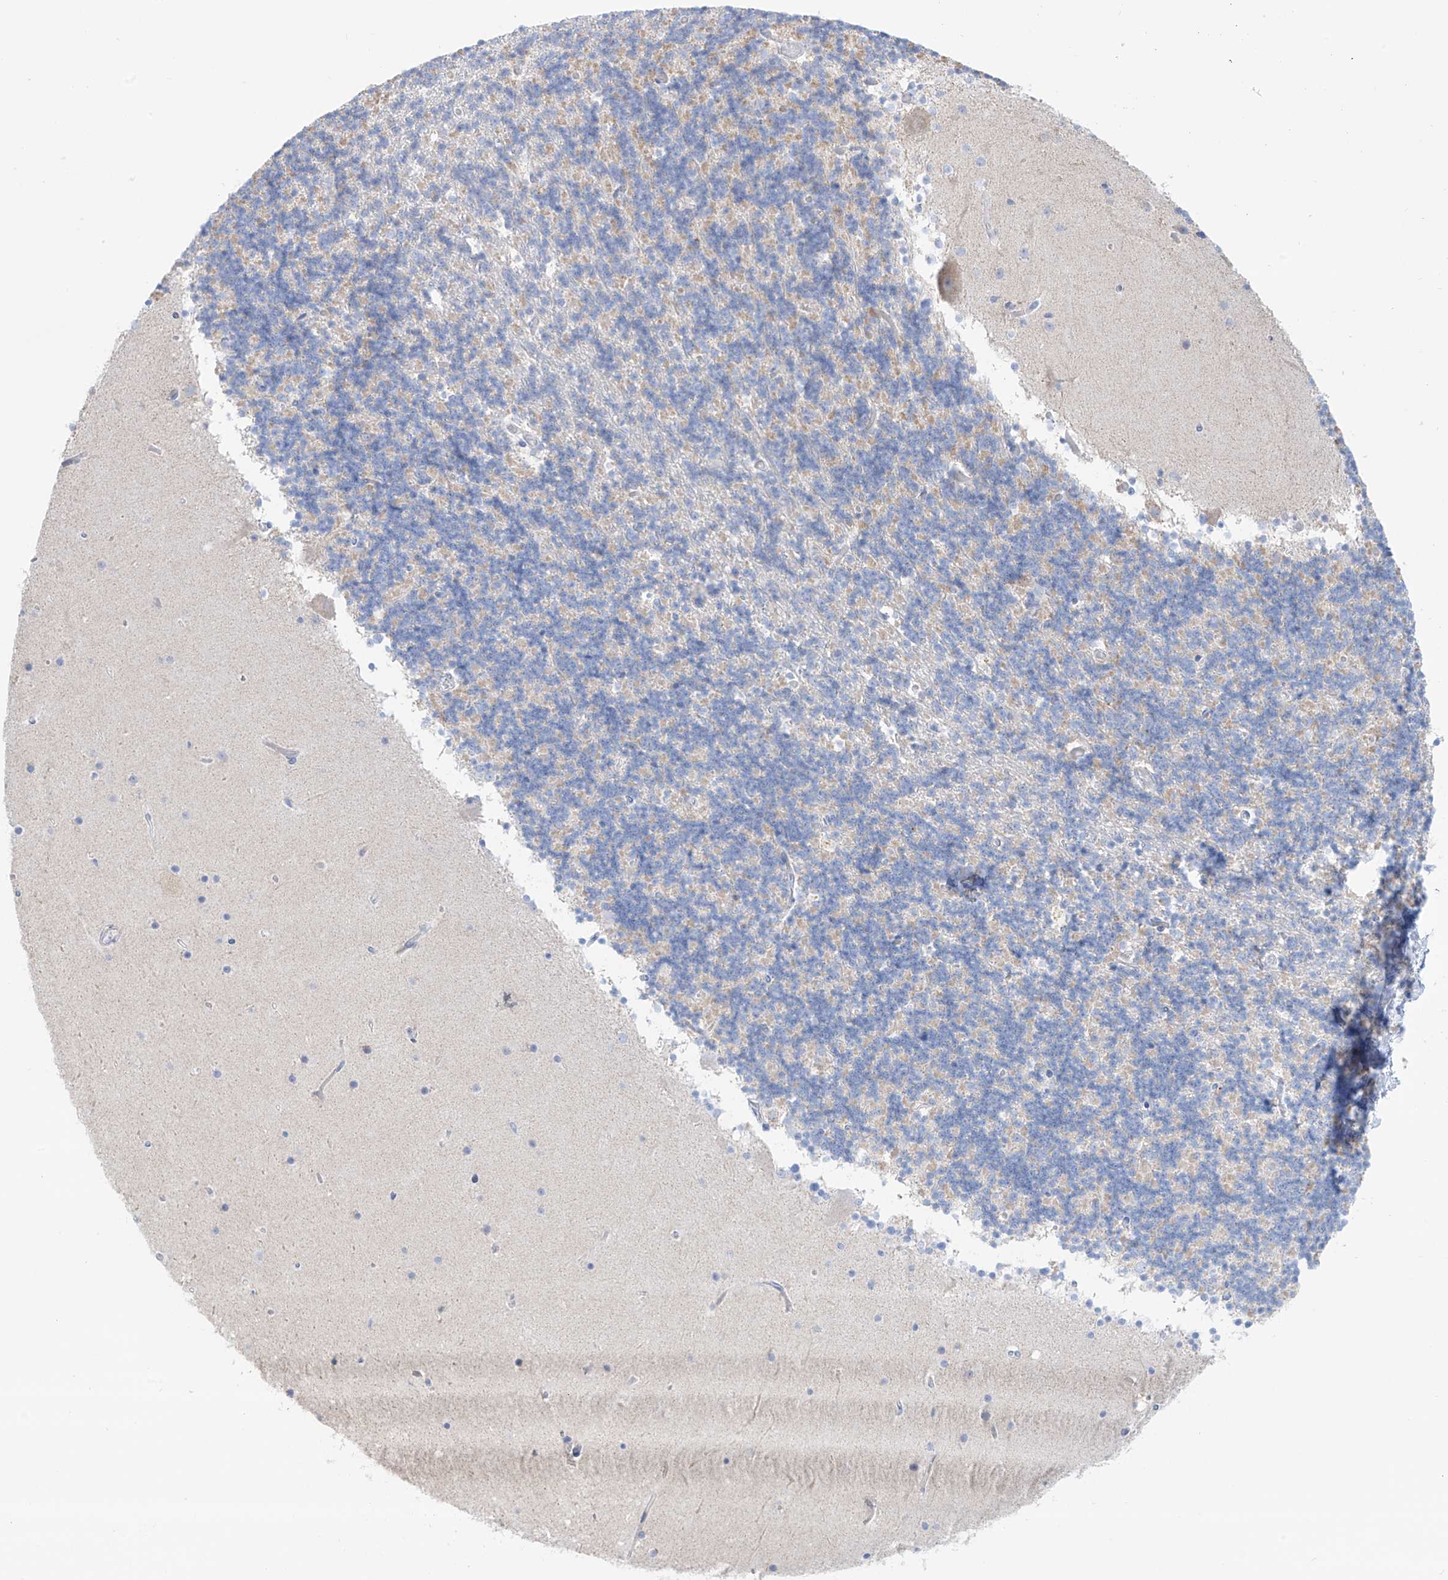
{"staining": {"intensity": "negative", "quantity": "none", "location": "none"}, "tissue": "cerebellum", "cell_type": "Cells in granular layer", "image_type": "normal", "snomed": [{"axis": "morphology", "description": "Normal tissue, NOS"}, {"axis": "topography", "description": "Cerebellum"}], "caption": "Immunohistochemistry micrograph of benign human cerebellum stained for a protein (brown), which displays no expression in cells in granular layer. (DAB immunohistochemistry (IHC) visualized using brightfield microscopy, high magnification).", "gene": "SLC26A3", "patient": {"sex": "male", "age": 57}}